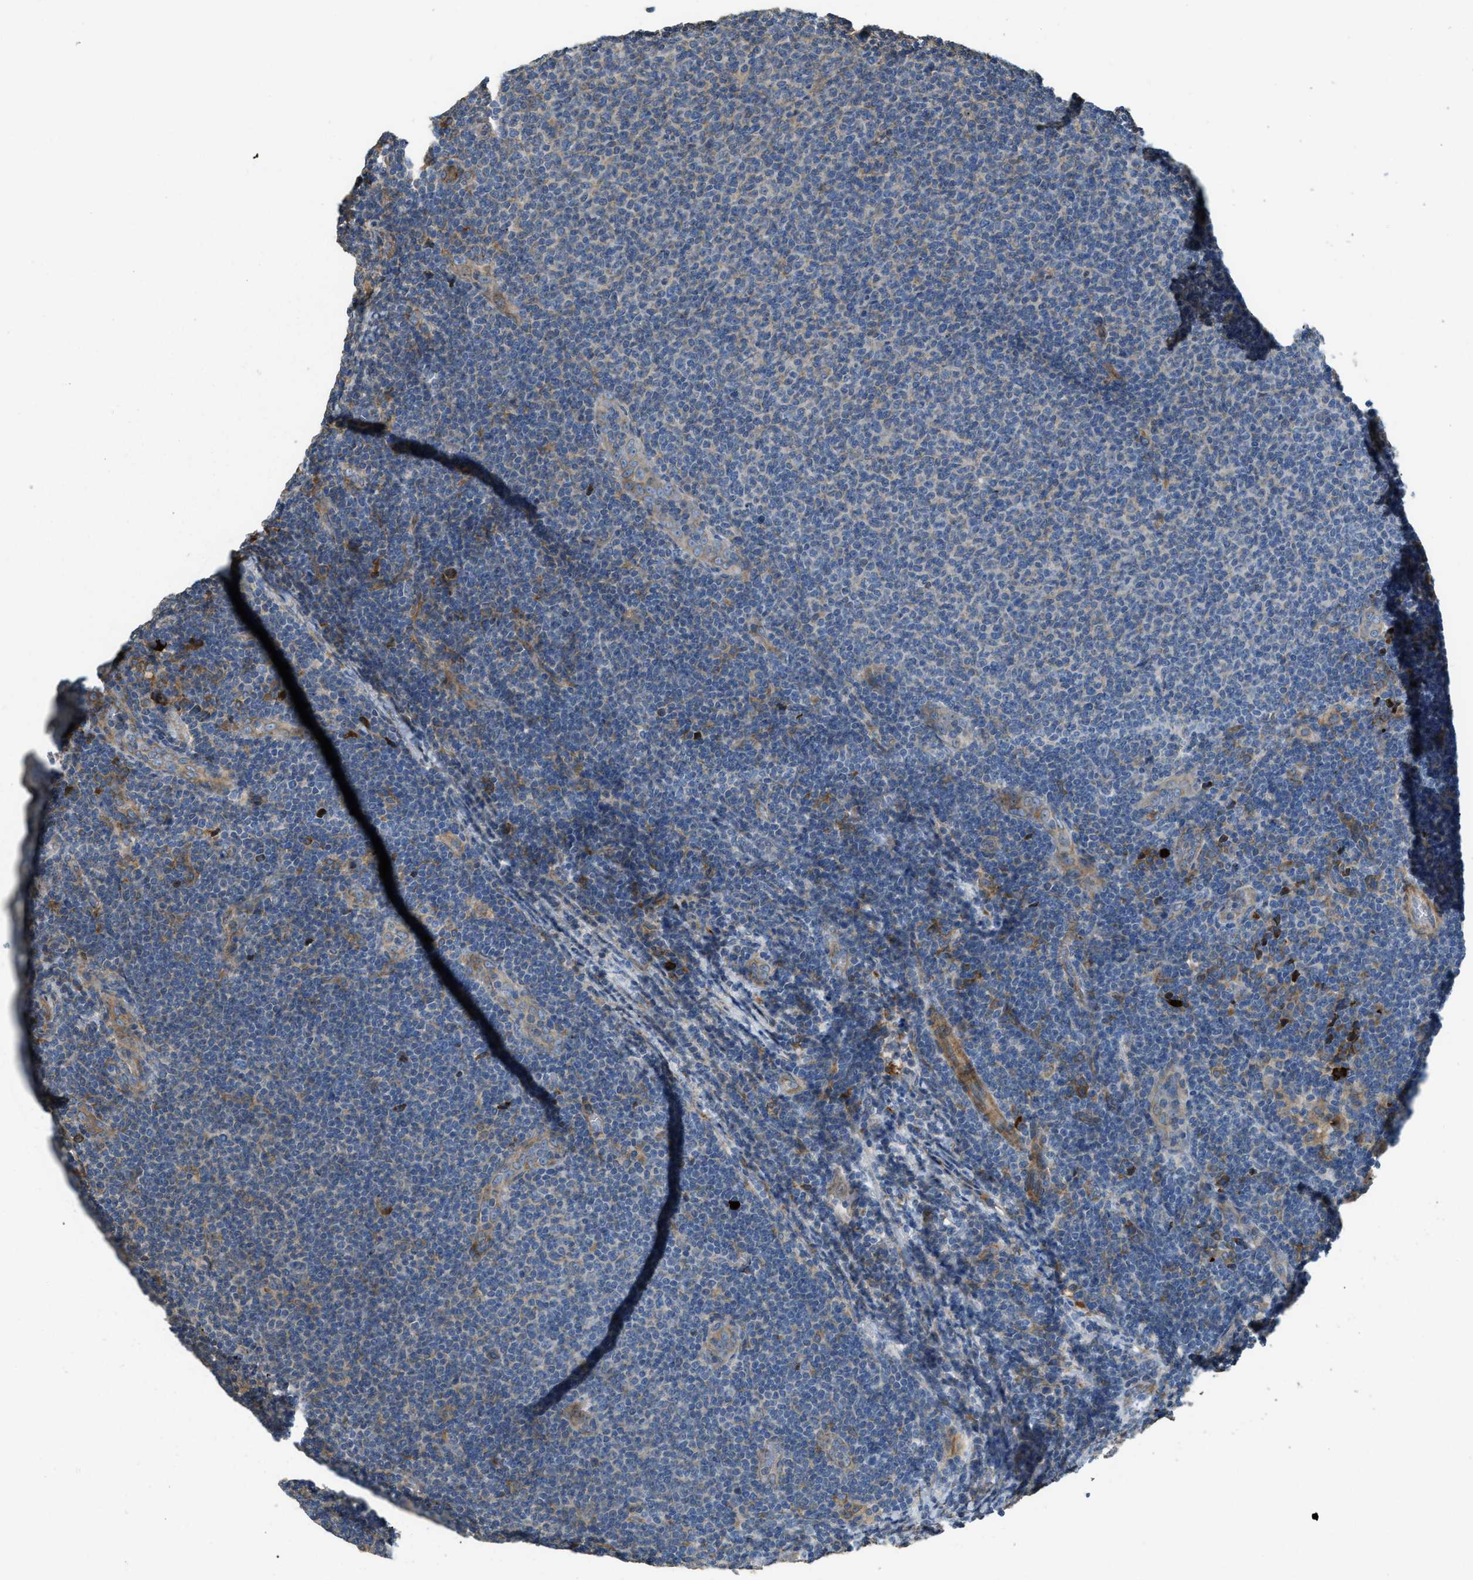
{"staining": {"intensity": "weak", "quantity": "<25%", "location": "cytoplasmic/membranous"}, "tissue": "lymphoma", "cell_type": "Tumor cells", "image_type": "cancer", "snomed": [{"axis": "morphology", "description": "Malignant lymphoma, non-Hodgkin's type, Low grade"}, {"axis": "topography", "description": "Lymph node"}], "caption": "Tumor cells show no significant protein expression in malignant lymphoma, non-Hodgkin's type (low-grade).", "gene": "TMEM68", "patient": {"sex": "male", "age": 66}}